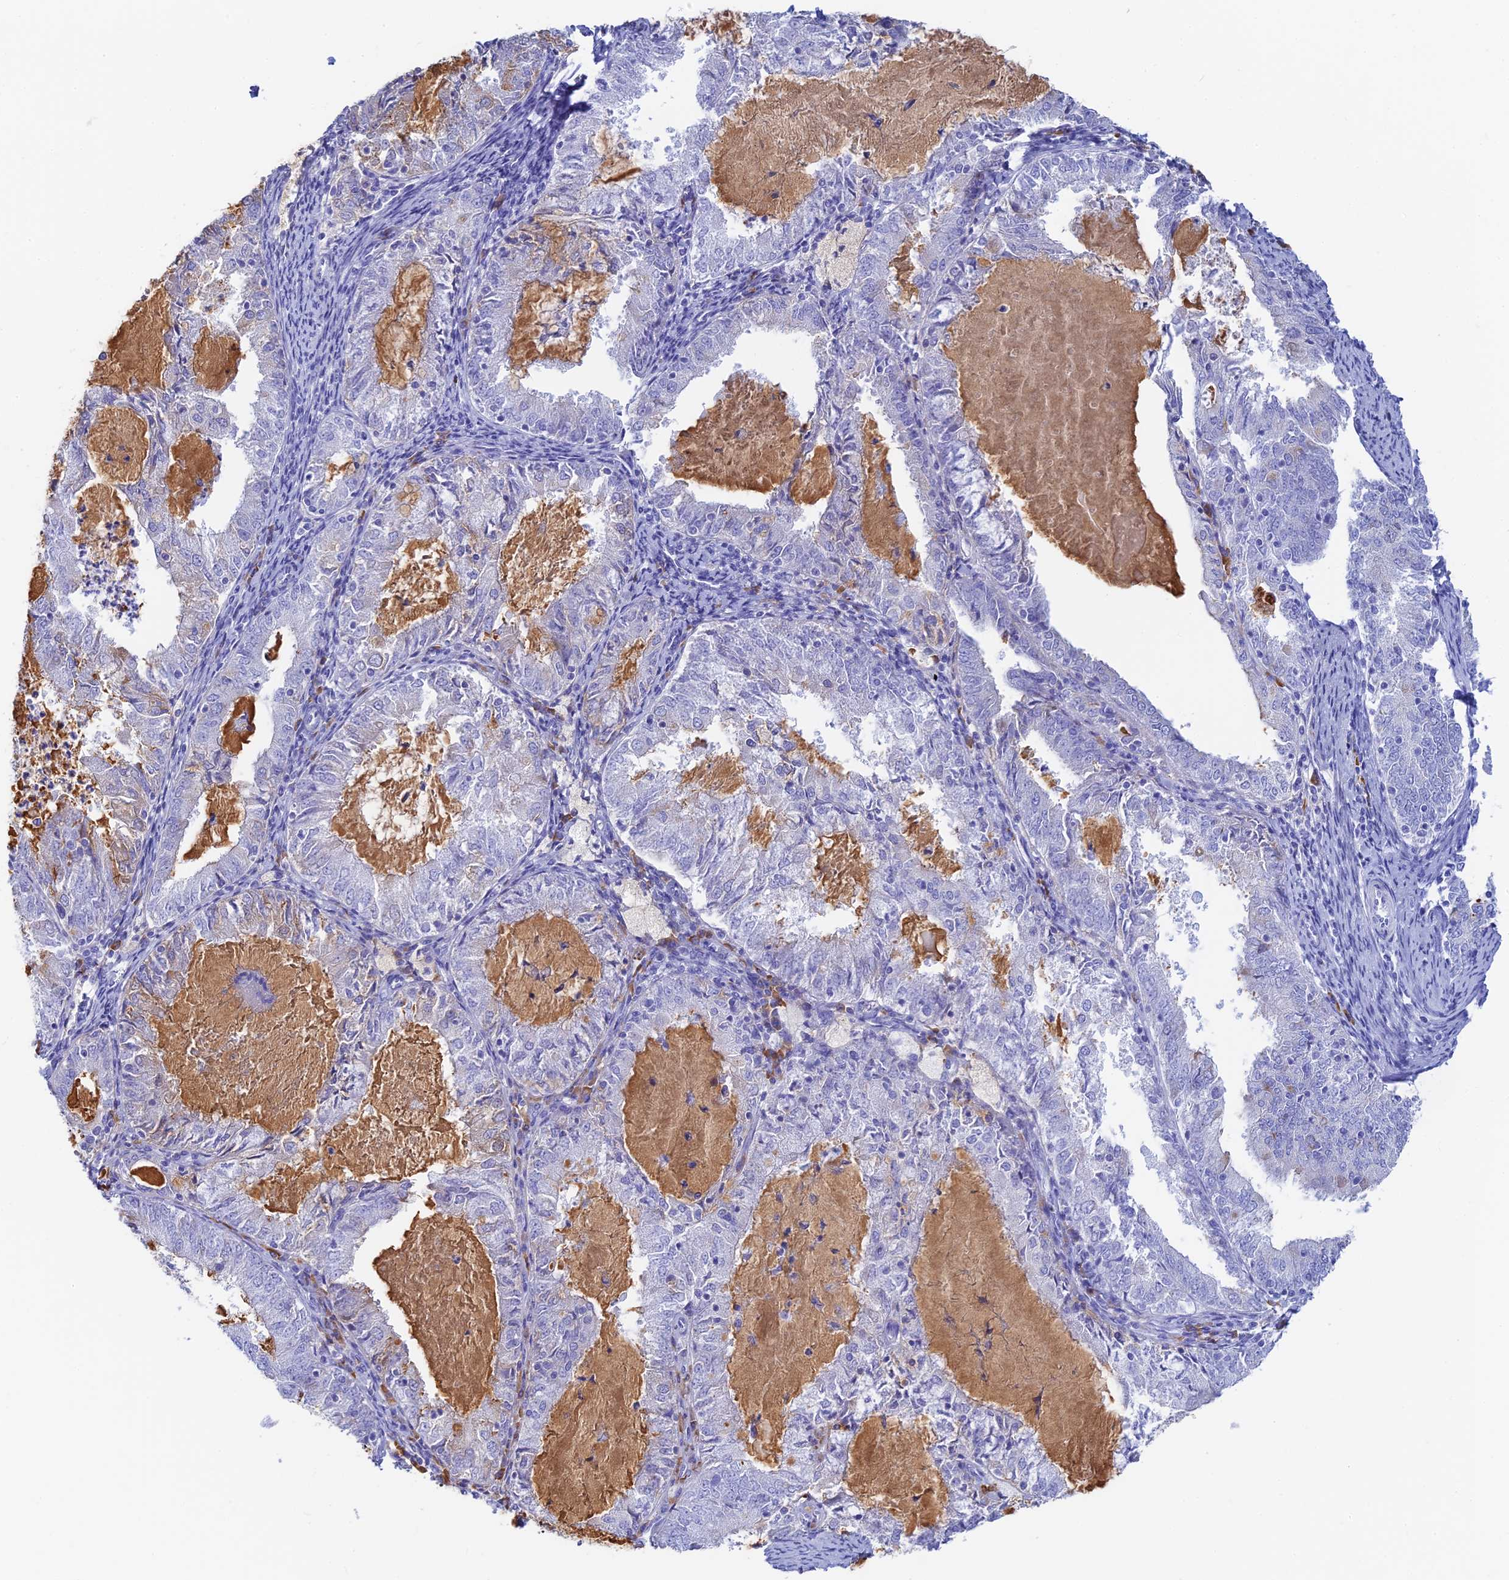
{"staining": {"intensity": "negative", "quantity": "none", "location": "none"}, "tissue": "endometrial cancer", "cell_type": "Tumor cells", "image_type": "cancer", "snomed": [{"axis": "morphology", "description": "Adenocarcinoma, NOS"}, {"axis": "topography", "description": "Endometrium"}], "caption": "Immunohistochemistry (IHC) photomicrograph of adenocarcinoma (endometrial) stained for a protein (brown), which reveals no expression in tumor cells.", "gene": "CEP152", "patient": {"sex": "female", "age": 57}}